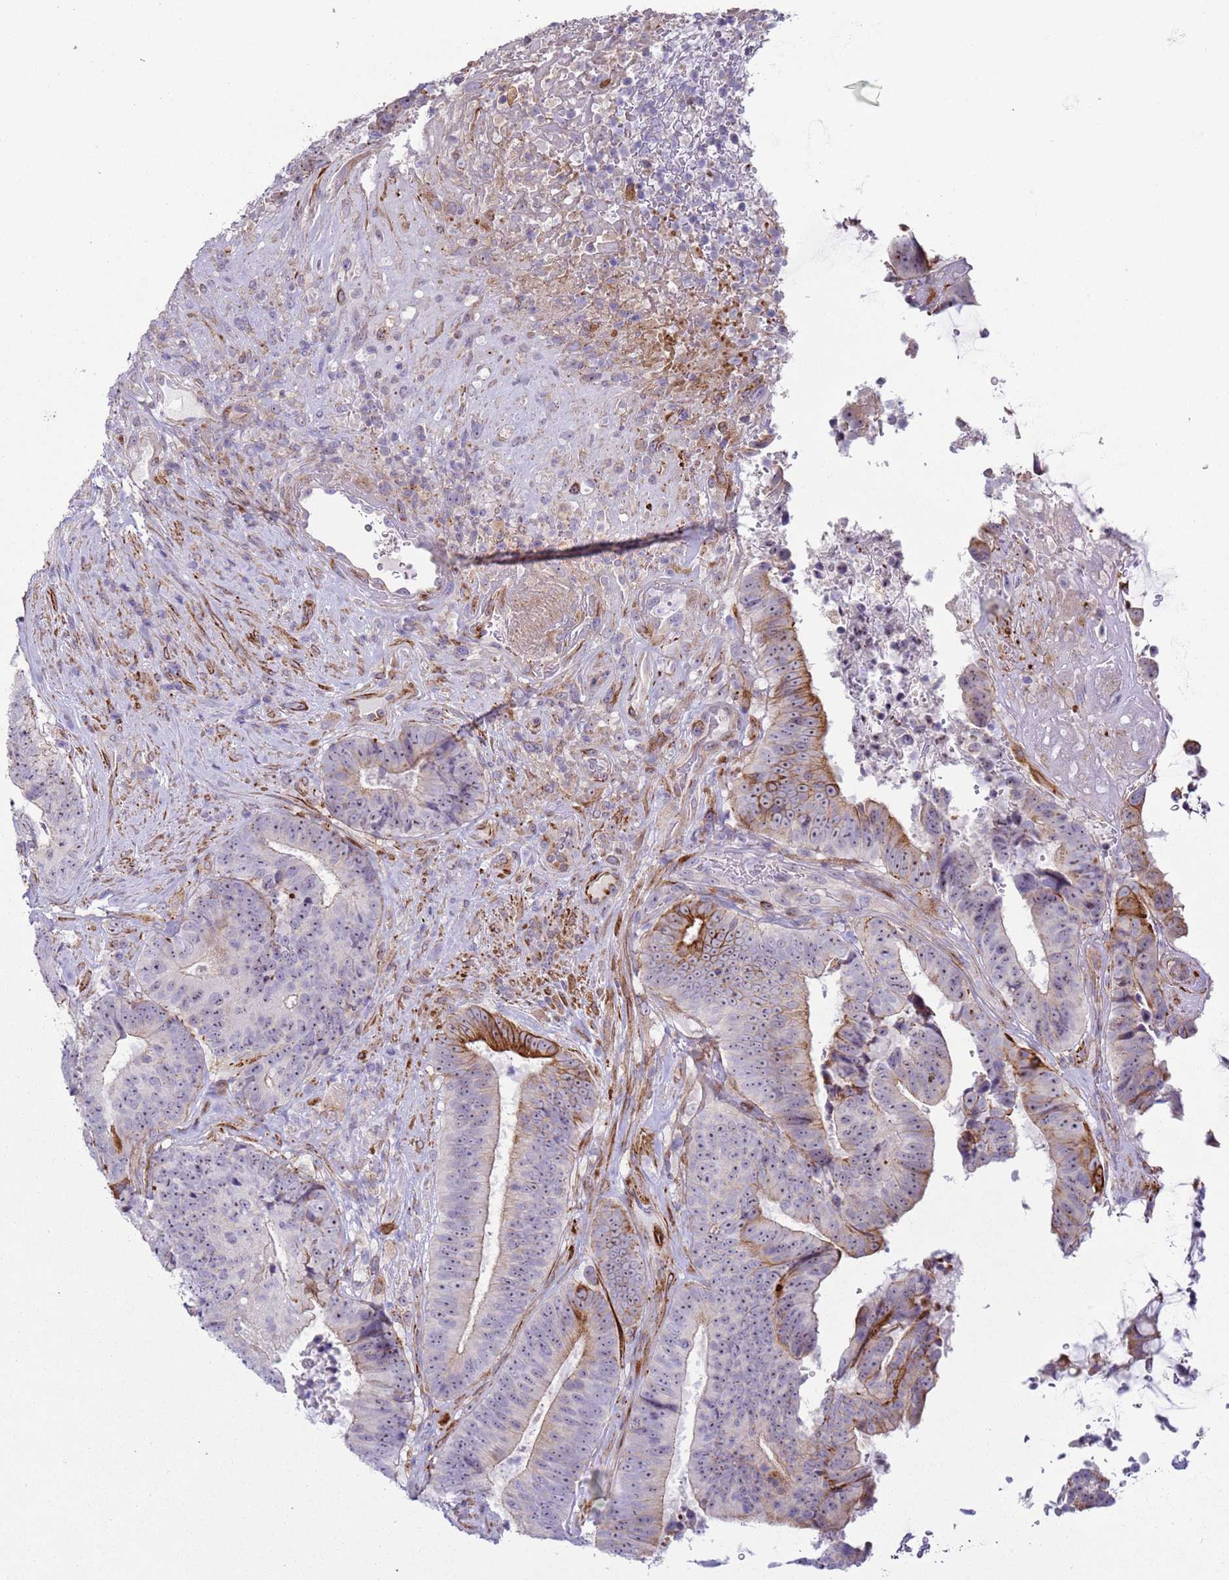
{"staining": {"intensity": "moderate", "quantity": "<25%", "location": "cytoplasmic/membranous,nuclear"}, "tissue": "colorectal cancer", "cell_type": "Tumor cells", "image_type": "cancer", "snomed": [{"axis": "morphology", "description": "Adenocarcinoma, NOS"}, {"axis": "topography", "description": "Rectum"}], "caption": "IHC (DAB (3,3'-diaminobenzidine)) staining of colorectal adenocarcinoma exhibits moderate cytoplasmic/membranous and nuclear protein expression in about <25% of tumor cells.", "gene": "HEATR1", "patient": {"sex": "male", "age": 72}}